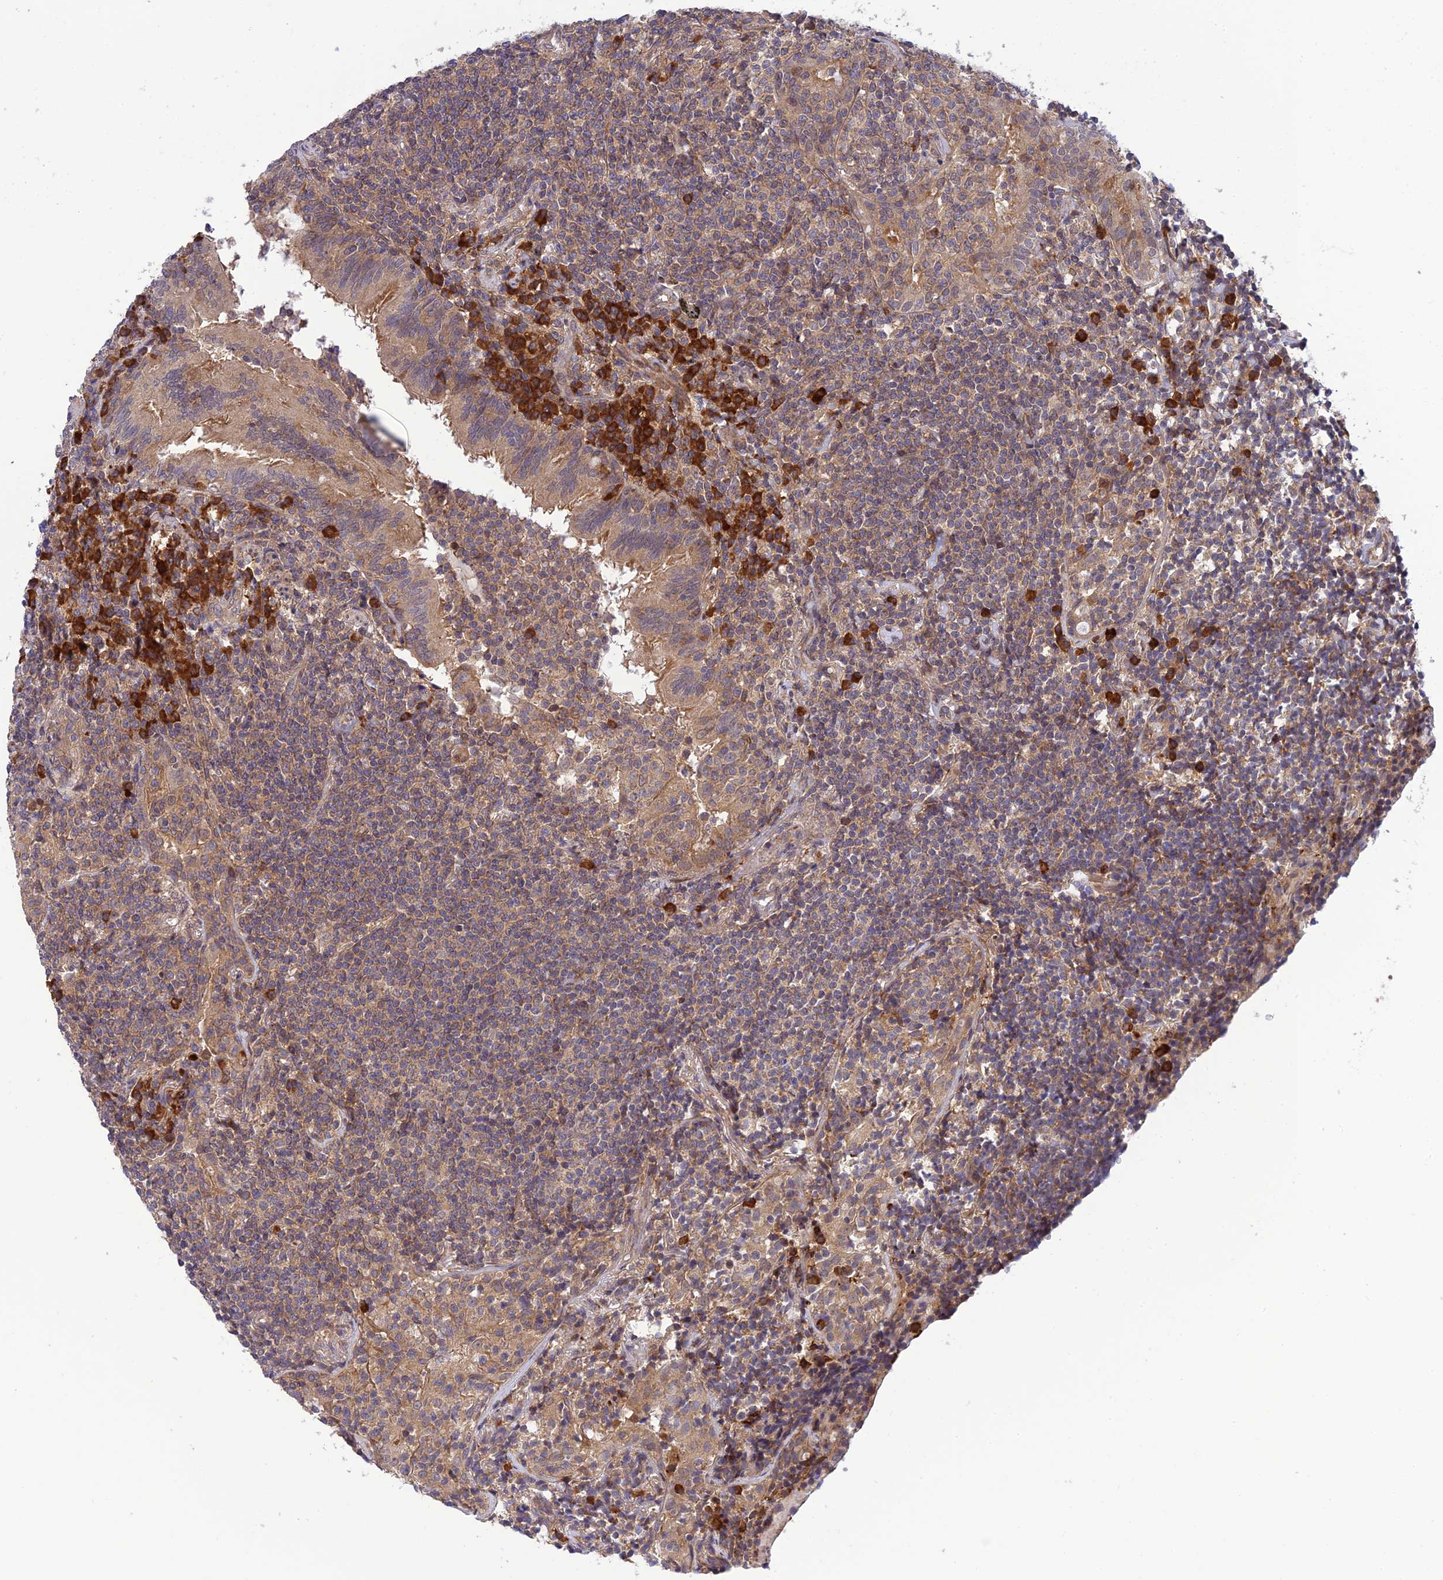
{"staining": {"intensity": "weak", "quantity": ">75%", "location": "cytoplasmic/membranous"}, "tissue": "lymphoma", "cell_type": "Tumor cells", "image_type": "cancer", "snomed": [{"axis": "morphology", "description": "Malignant lymphoma, non-Hodgkin's type, Low grade"}, {"axis": "topography", "description": "Lung"}], "caption": "Human malignant lymphoma, non-Hodgkin's type (low-grade) stained with a protein marker demonstrates weak staining in tumor cells.", "gene": "UROS", "patient": {"sex": "female", "age": 71}}